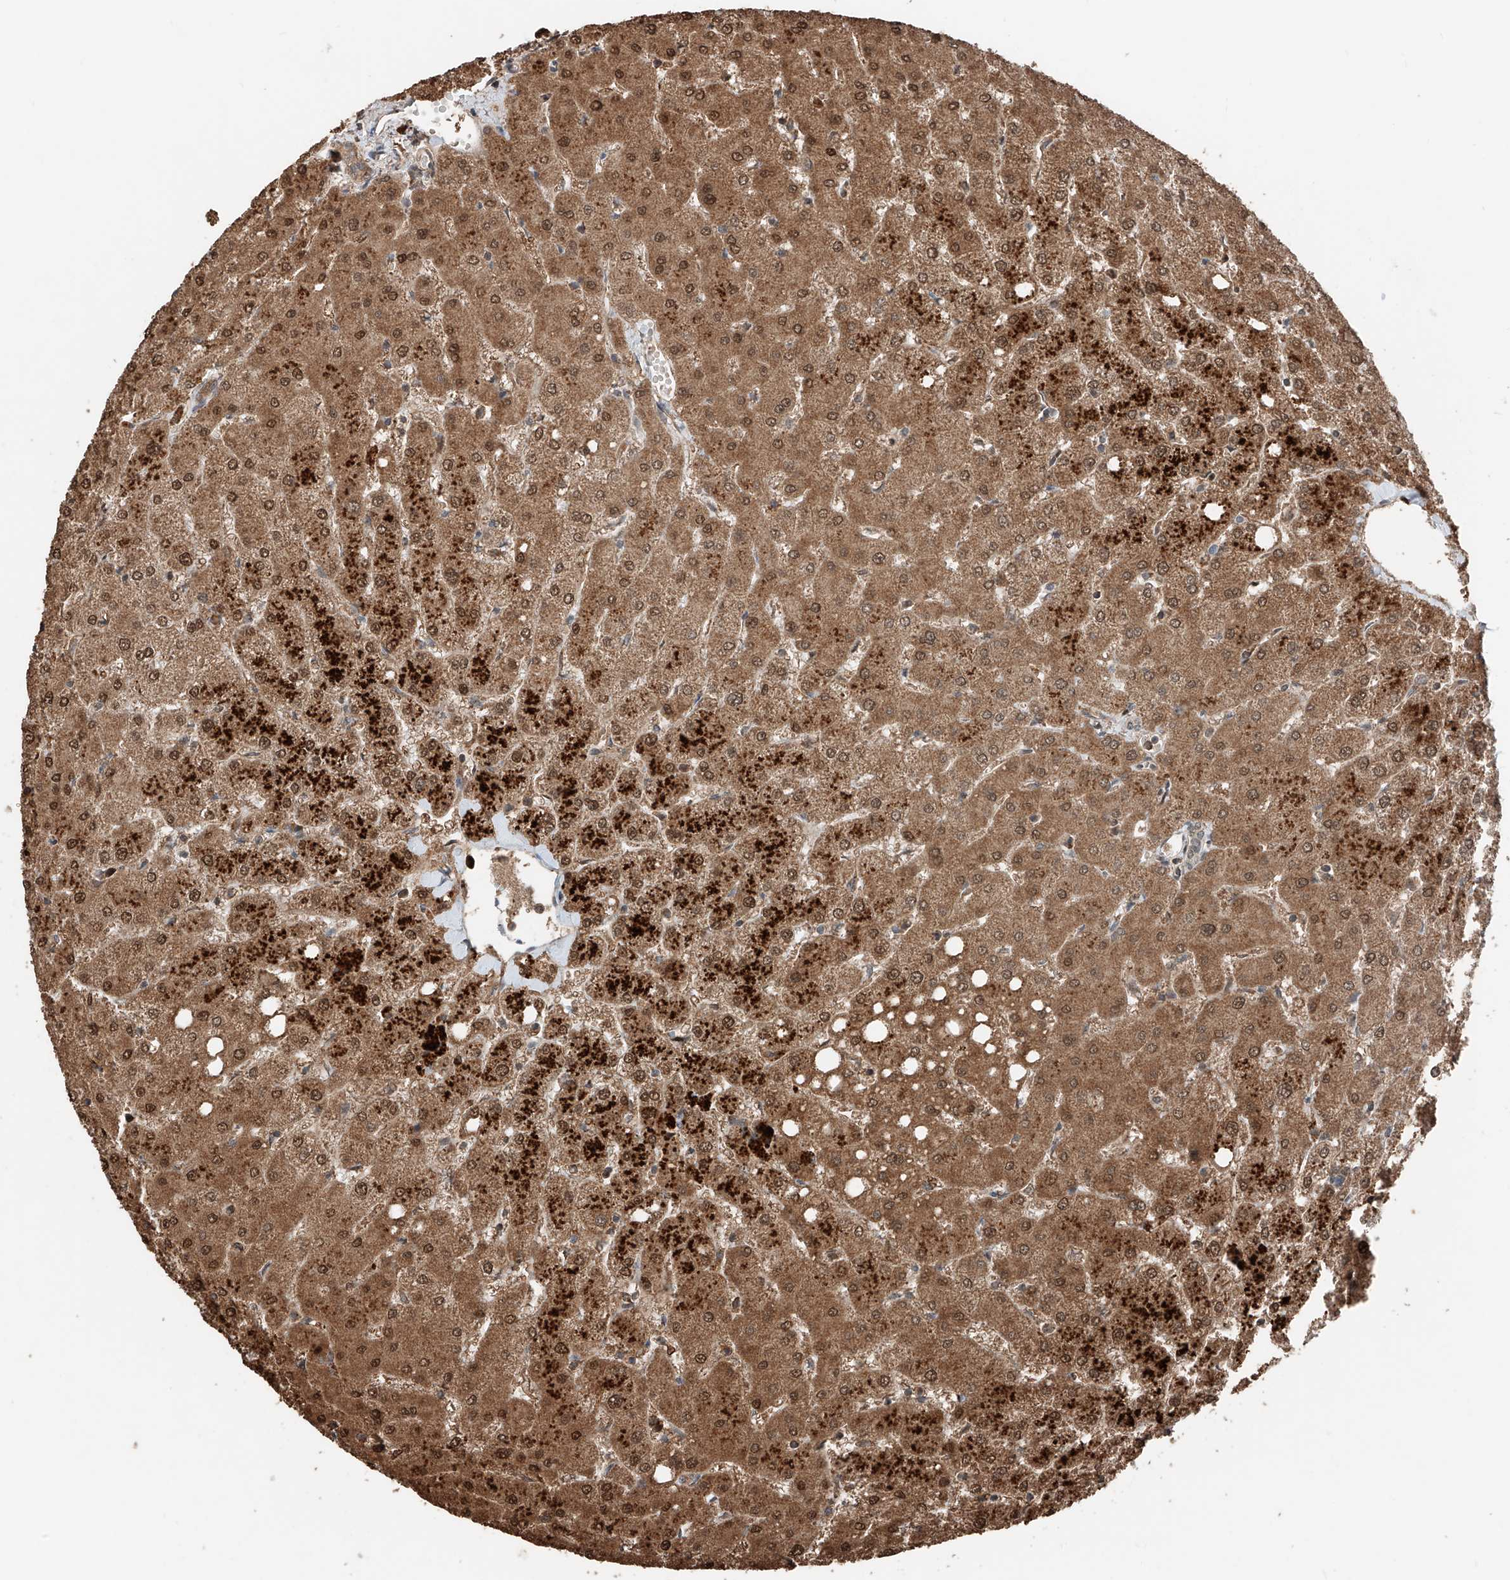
{"staining": {"intensity": "weak", "quantity": ">75%", "location": "cytoplasmic/membranous"}, "tissue": "liver", "cell_type": "Cholangiocytes", "image_type": "normal", "snomed": [{"axis": "morphology", "description": "Normal tissue, NOS"}, {"axis": "topography", "description": "Liver"}], "caption": "Weak cytoplasmic/membranous protein expression is identified in approximately >75% of cholangiocytes in liver.", "gene": "RMND1", "patient": {"sex": "female", "age": 54}}